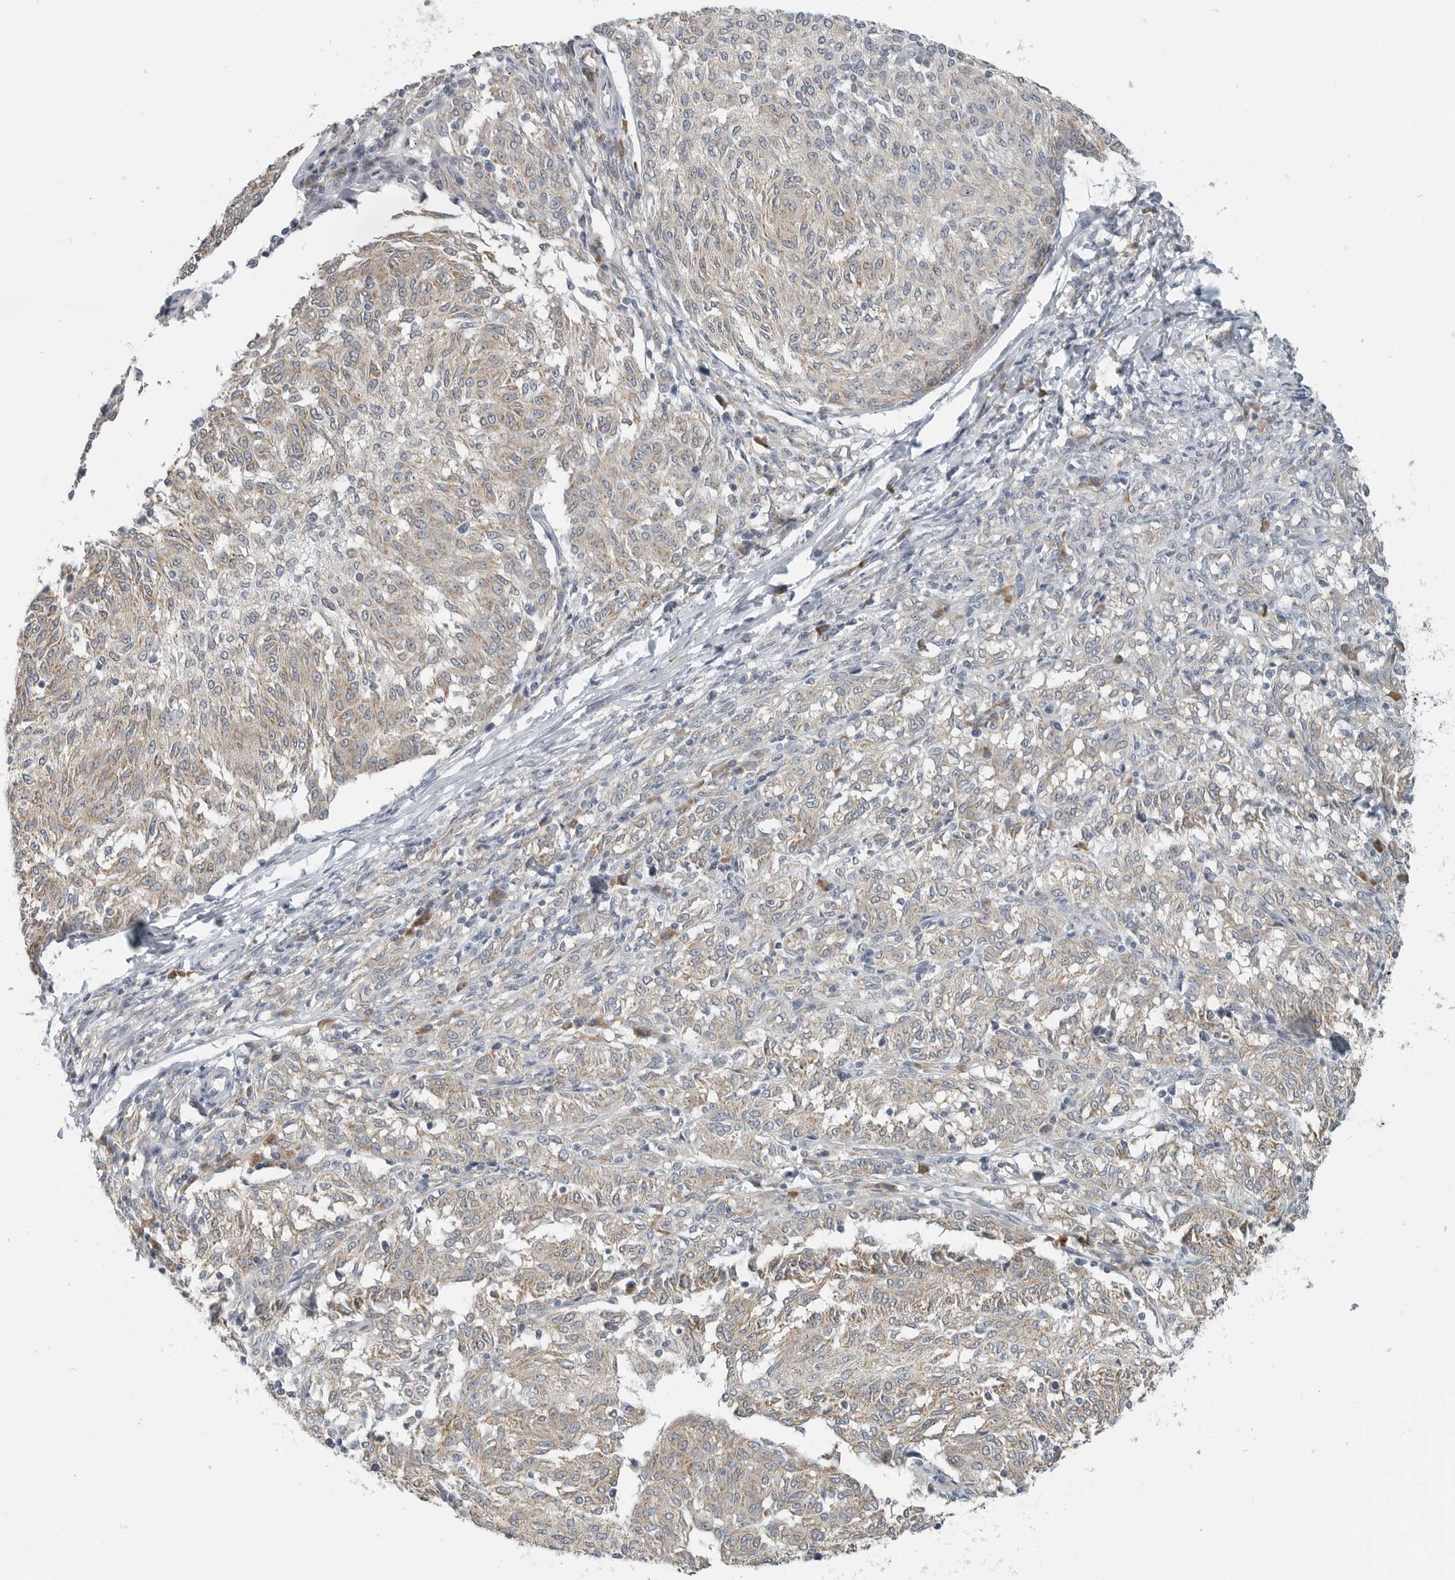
{"staining": {"intensity": "weak", "quantity": "25%-75%", "location": "cytoplasmic/membranous"}, "tissue": "melanoma", "cell_type": "Tumor cells", "image_type": "cancer", "snomed": [{"axis": "morphology", "description": "Malignant melanoma, NOS"}, {"axis": "topography", "description": "Skin"}], "caption": "Brown immunohistochemical staining in human melanoma demonstrates weak cytoplasmic/membranous positivity in approximately 25%-75% of tumor cells.", "gene": "IL12RB2", "patient": {"sex": "female", "age": 72}}